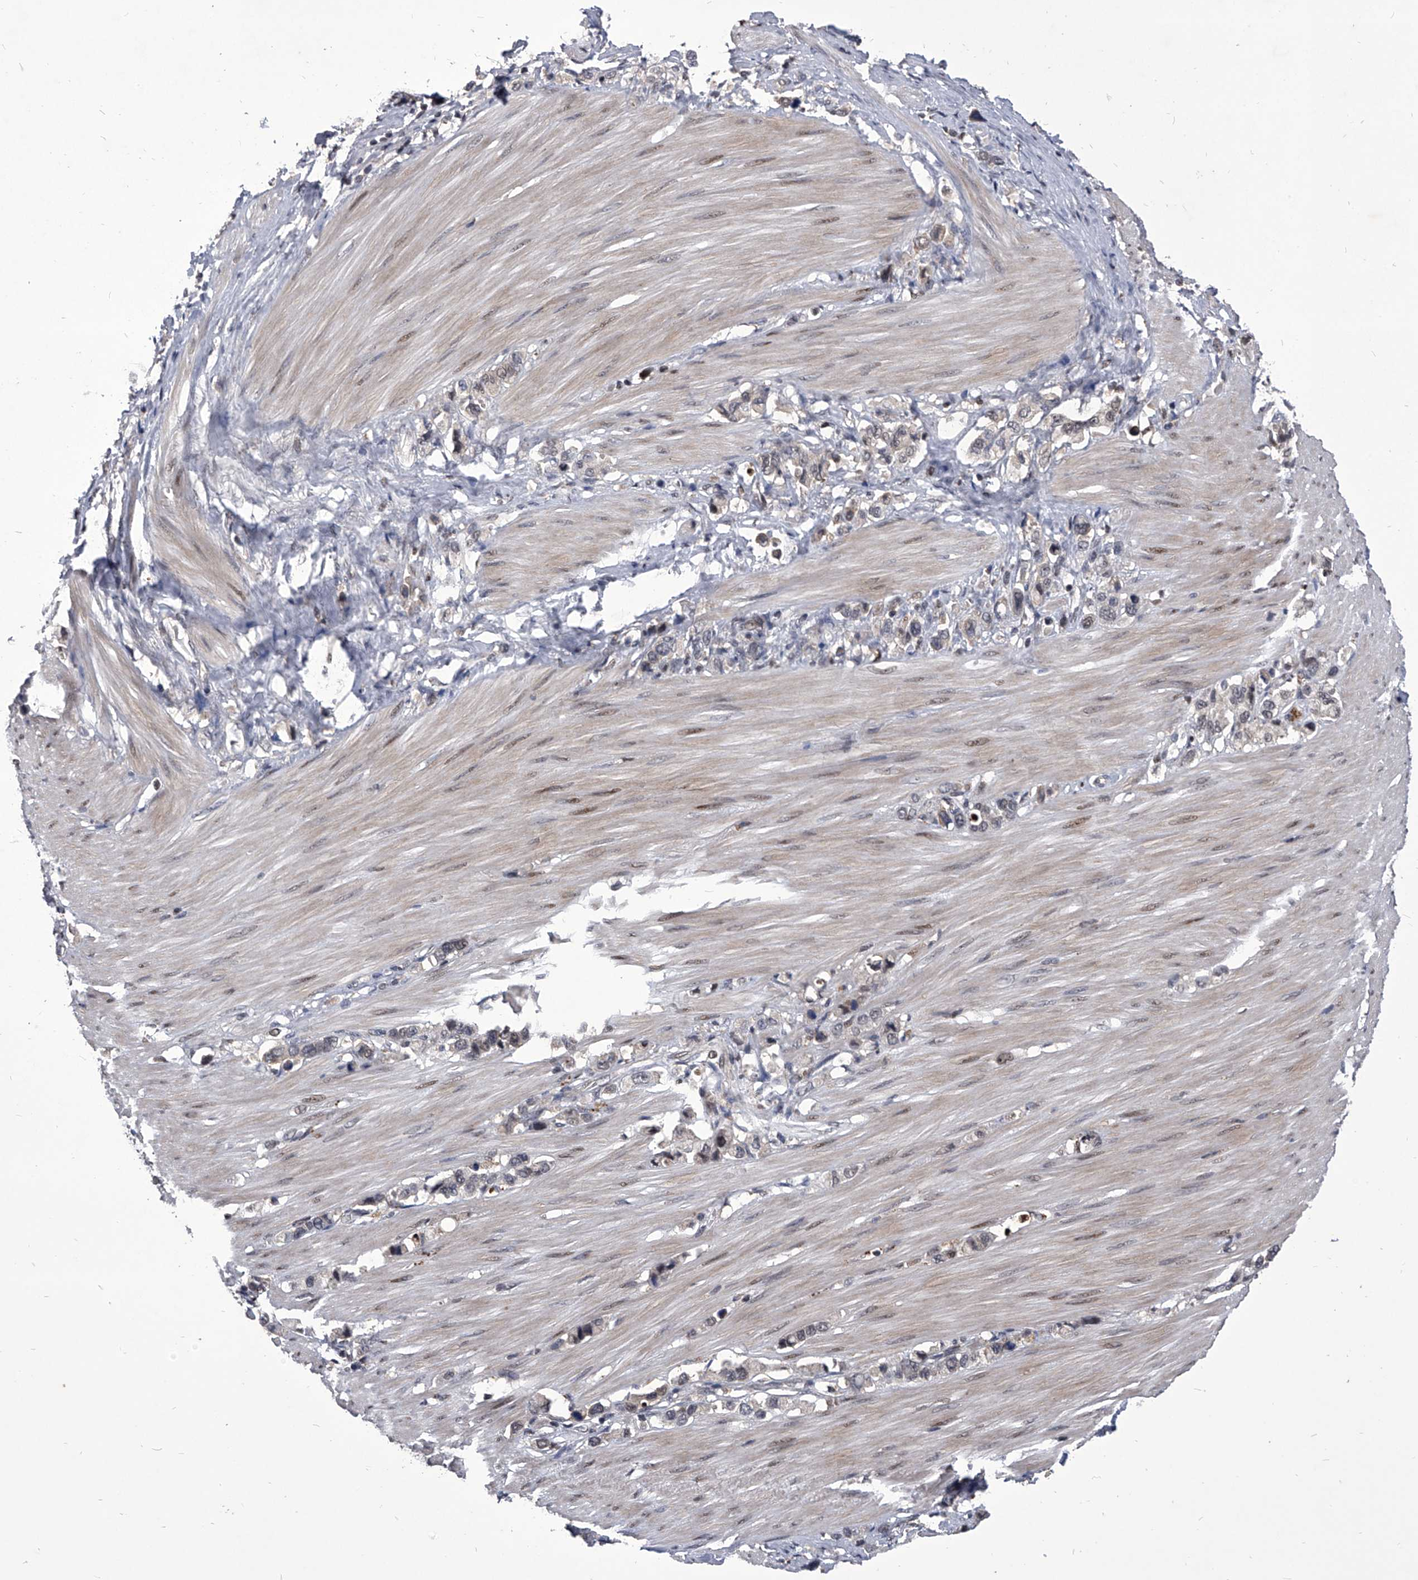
{"staining": {"intensity": "weak", "quantity": "<25%", "location": "cytoplasmic/membranous,nuclear"}, "tissue": "stomach cancer", "cell_type": "Tumor cells", "image_type": "cancer", "snomed": [{"axis": "morphology", "description": "Adenocarcinoma, NOS"}, {"axis": "topography", "description": "Stomach"}], "caption": "Tumor cells are negative for brown protein staining in adenocarcinoma (stomach).", "gene": "CMTR1", "patient": {"sex": "female", "age": 65}}